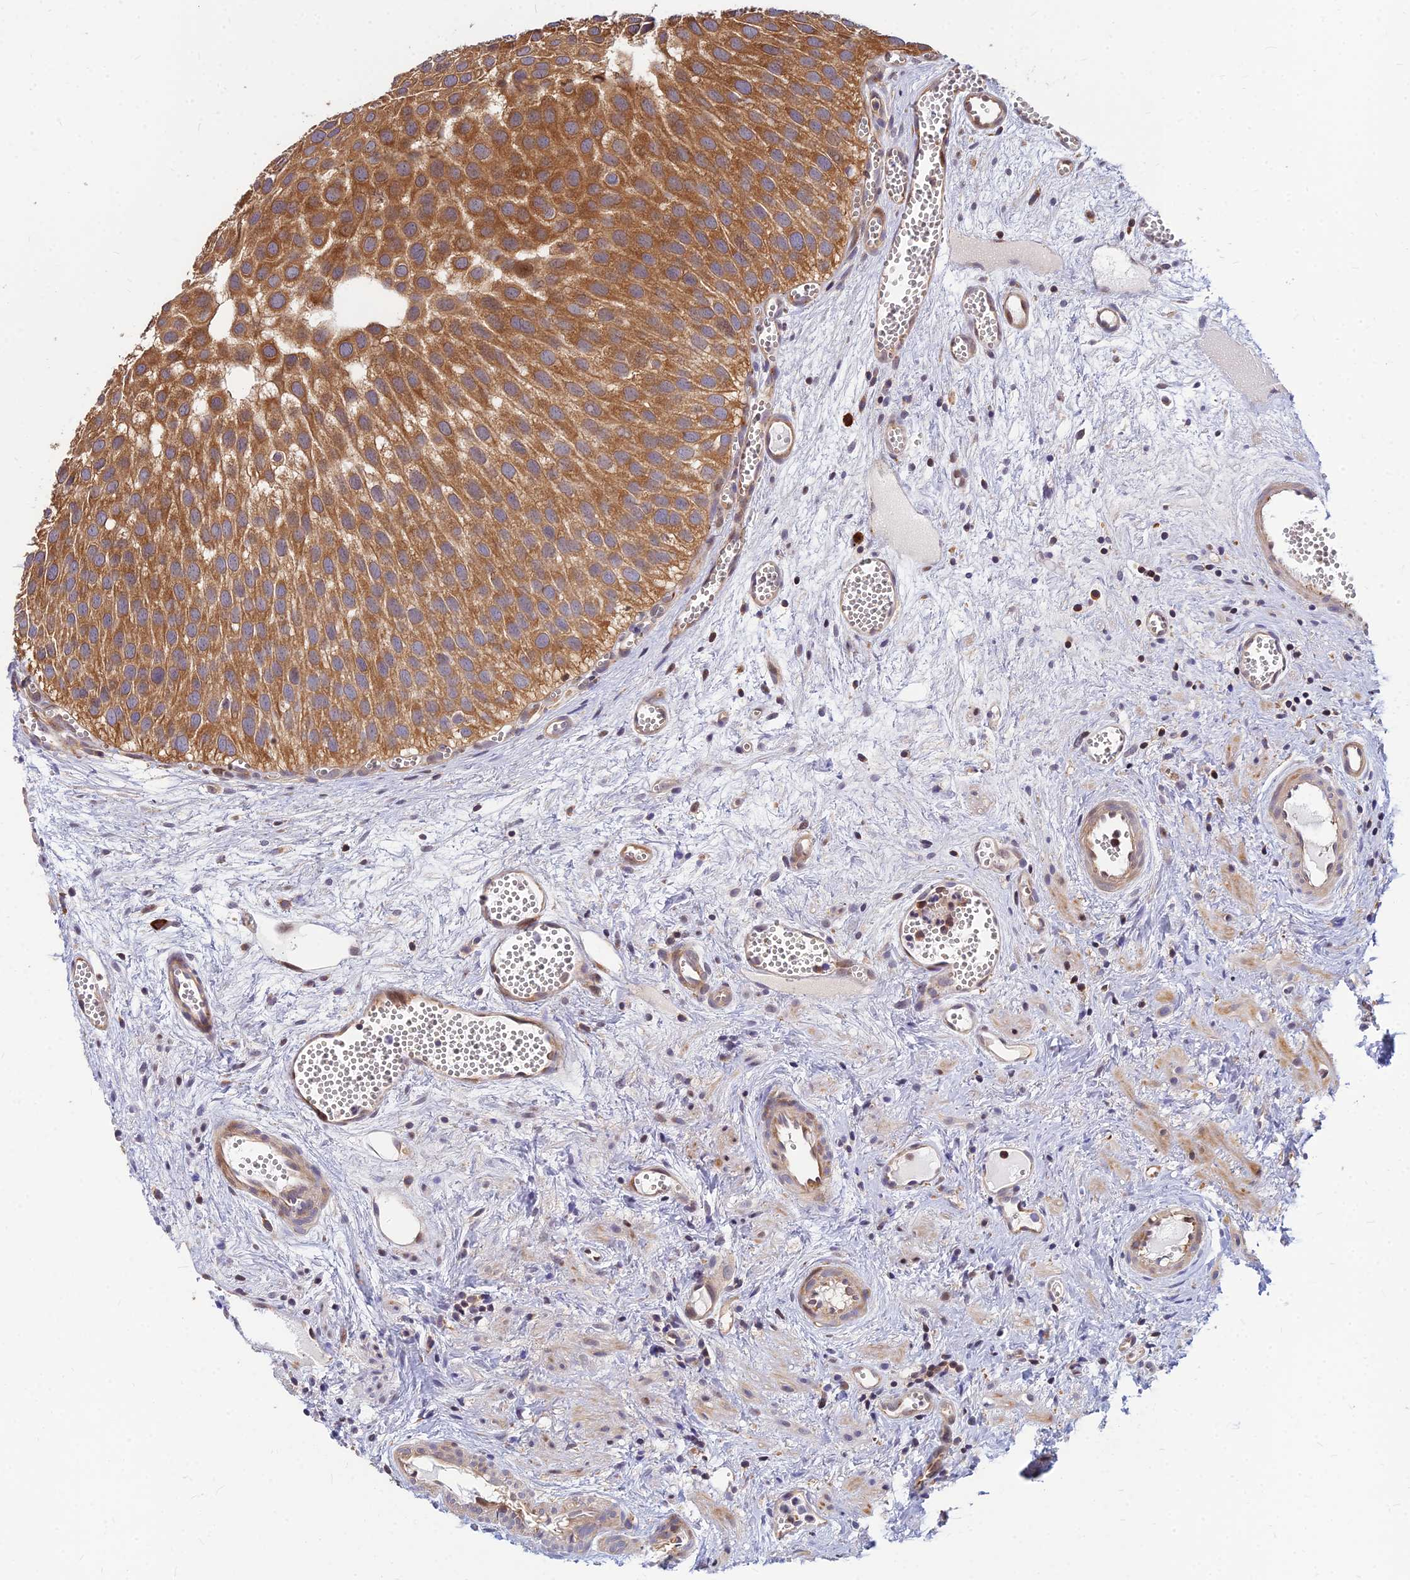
{"staining": {"intensity": "moderate", "quantity": ">75%", "location": "cytoplasmic/membranous"}, "tissue": "urothelial cancer", "cell_type": "Tumor cells", "image_type": "cancer", "snomed": [{"axis": "morphology", "description": "Urothelial carcinoma, Low grade"}, {"axis": "topography", "description": "Urinary bladder"}], "caption": "Immunohistochemical staining of urothelial cancer demonstrates medium levels of moderate cytoplasmic/membranous protein expression in about >75% of tumor cells.", "gene": "CCT6B", "patient": {"sex": "male", "age": 88}}